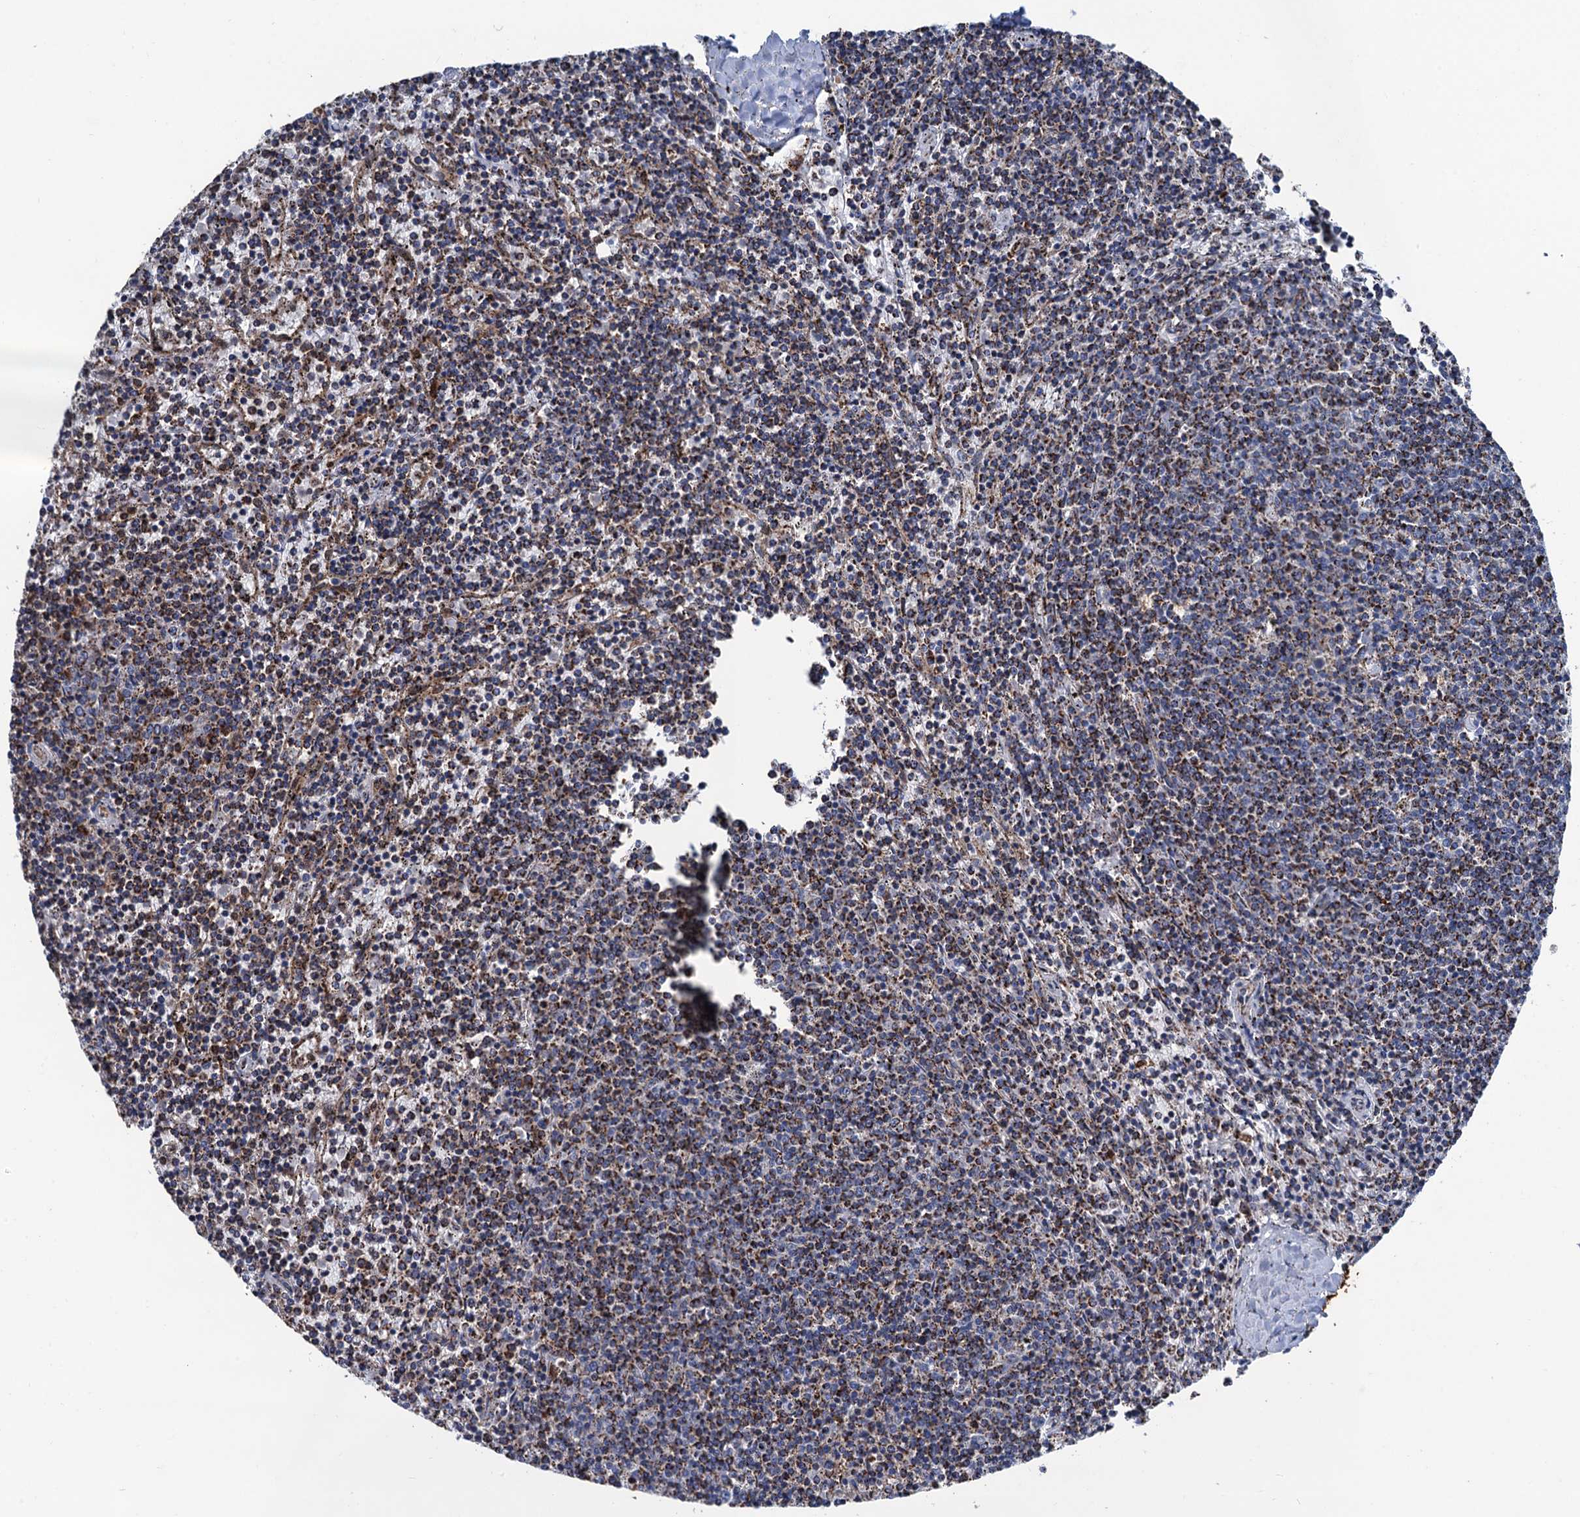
{"staining": {"intensity": "moderate", "quantity": ">75%", "location": "cytoplasmic/membranous"}, "tissue": "lymphoma", "cell_type": "Tumor cells", "image_type": "cancer", "snomed": [{"axis": "morphology", "description": "Malignant lymphoma, non-Hodgkin's type, Low grade"}, {"axis": "topography", "description": "Spleen"}], "caption": "An image showing moderate cytoplasmic/membranous positivity in about >75% of tumor cells in malignant lymphoma, non-Hodgkin's type (low-grade), as visualized by brown immunohistochemical staining.", "gene": "IVD", "patient": {"sex": "female", "age": 50}}